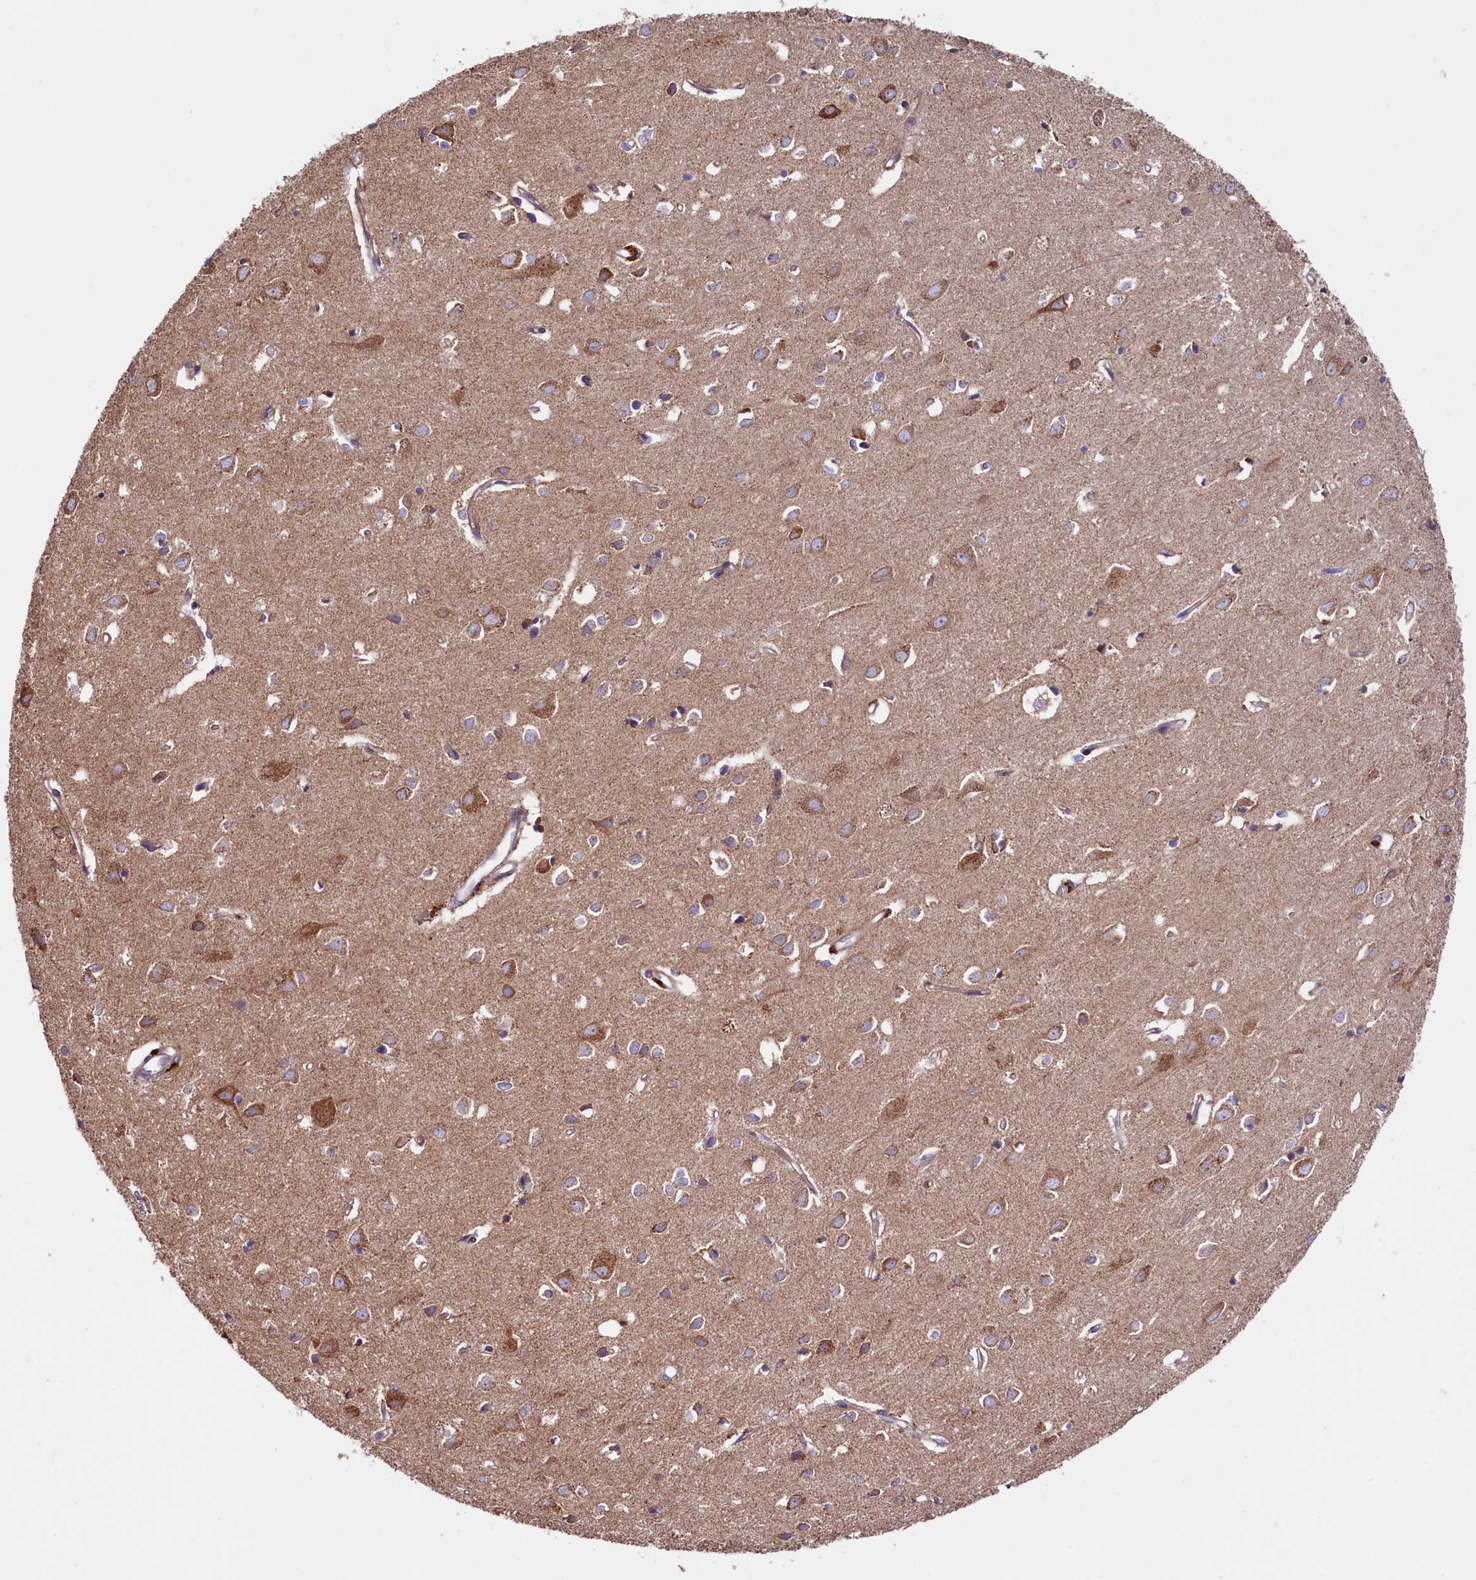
{"staining": {"intensity": "weak", "quantity": ">75%", "location": "cytoplasmic/membranous"}, "tissue": "cerebral cortex", "cell_type": "Endothelial cells", "image_type": "normal", "snomed": [{"axis": "morphology", "description": "Normal tissue, NOS"}, {"axis": "topography", "description": "Cerebral cortex"}], "caption": "Immunohistochemistry of normal human cerebral cortex shows low levels of weak cytoplasmic/membranous staining in approximately >75% of endothelial cells. (Stains: DAB in brown, nuclei in blue, Microscopy: brightfield microscopy at high magnification).", "gene": "ZSWIM1", "patient": {"sex": "female", "age": 64}}